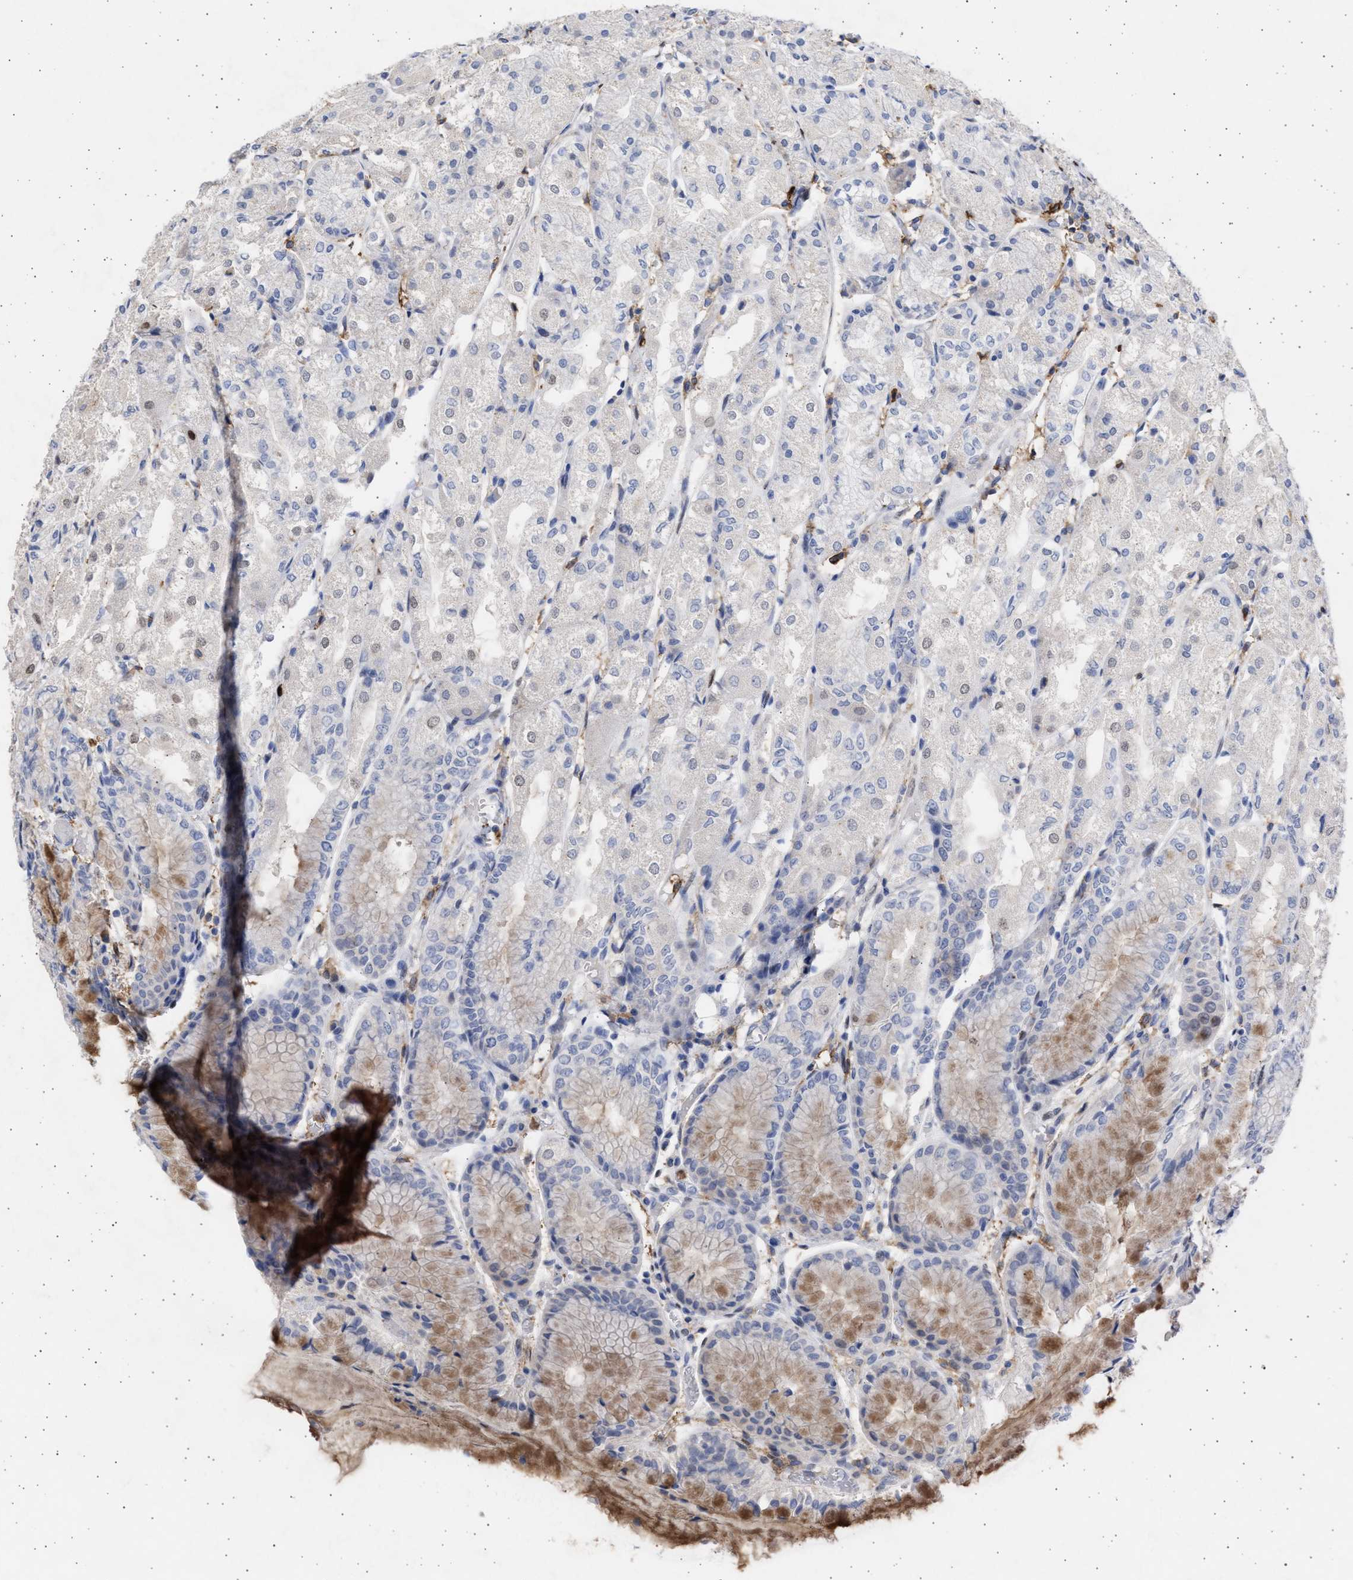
{"staining": {"intensity": "moderate", "quantity": "<25%", "location": "cytoplasmic/membranous"}, "tissue": "stomach", "cell_type": "Glandular cells", "image_type": "normal", "snomed": [{"axis": "morphology", "description": "Normal tissue, NOS"}, {"axis": "topography", "description": "Stomach, upper"}], "caption": "Stomach stained for a protein exhibits moderate cytoplasmic/membranous positivity in glandular cells. (DAB (3,3'-diaminobenzidine) IHC with brightfield microscopy, high magnification).", "gene": "FCER1A", "patient": {"sex": "male", "age": 72}}